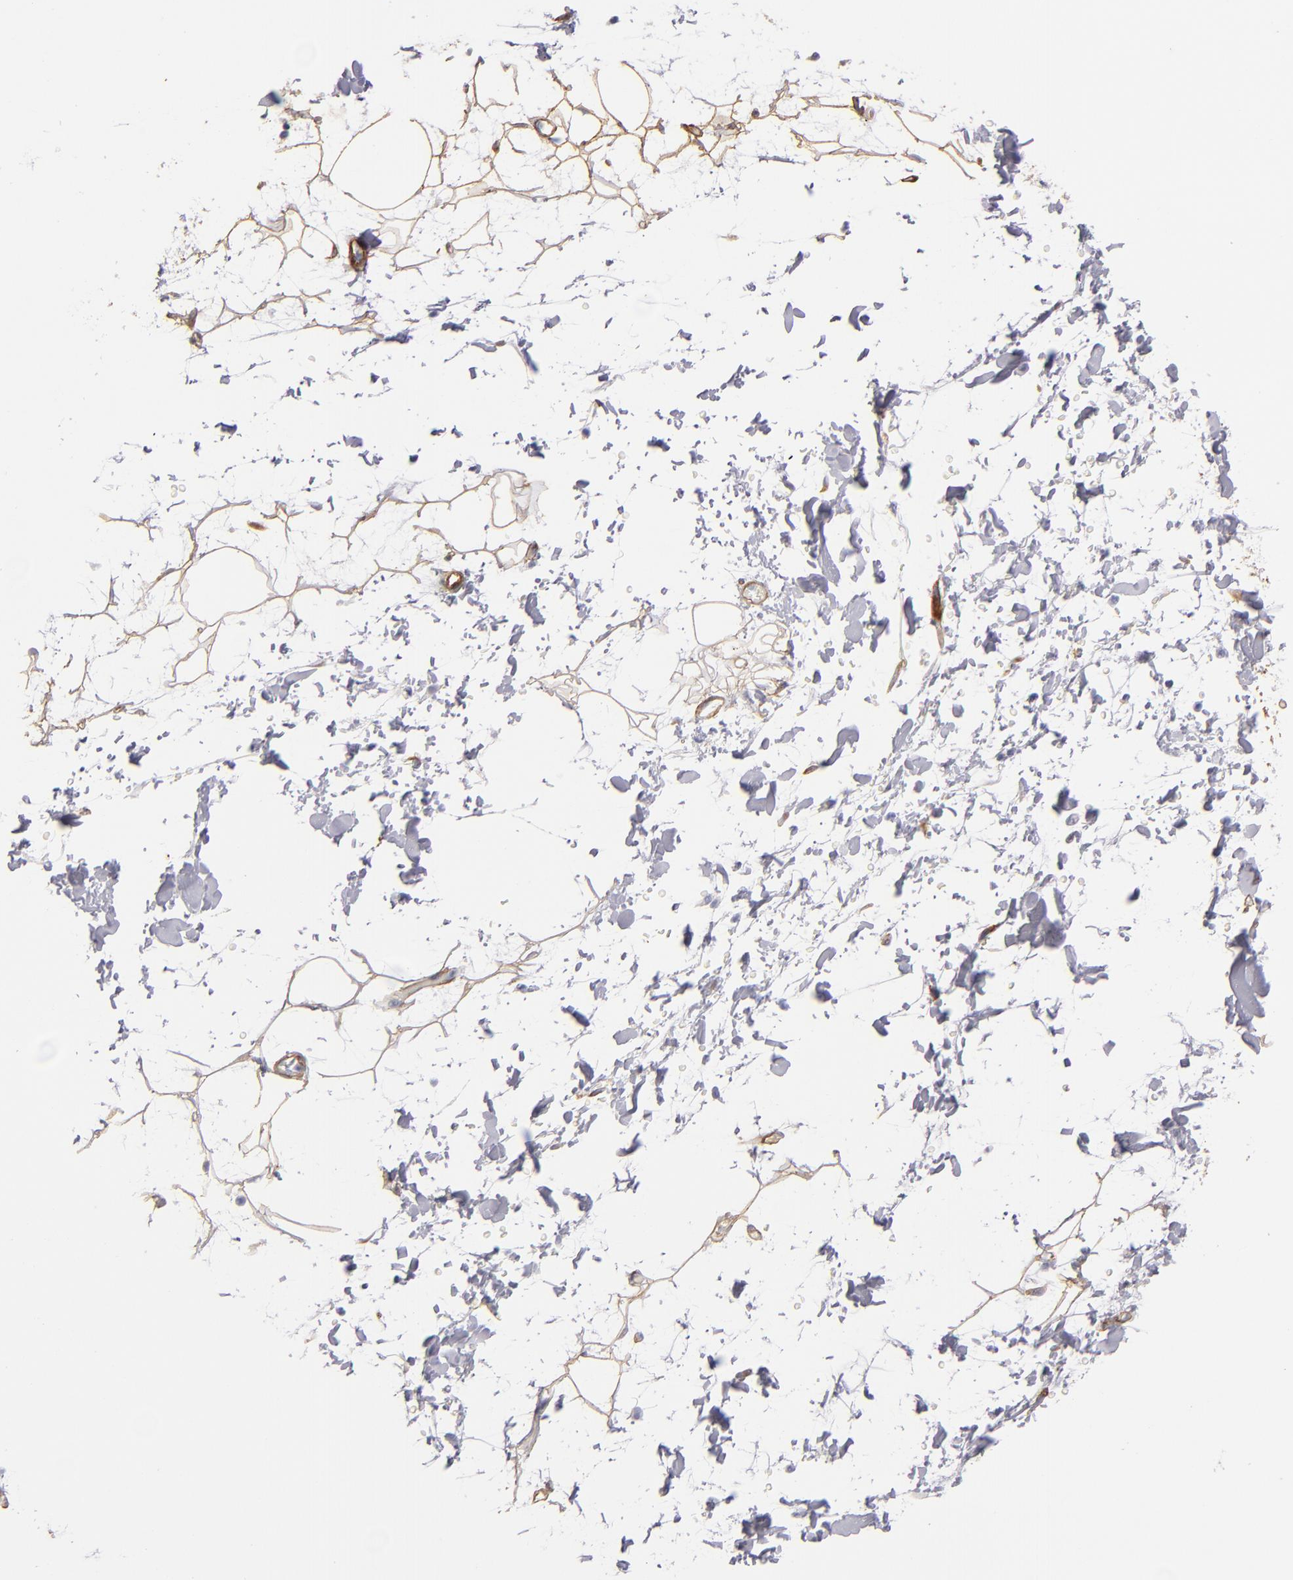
{"staining": {"intensity": "weak", "quantity": ">75%", "location": "cytoplasmic/membranous"}, "tissue": "adipose tissue", "cell_type": "Adipocytes", "image_type": "normal", "snomed": [{"axis": "morphology", "description": "Normal tissue, NOS"}, {"axis": "topography", "description": "Soft tissue"}], "caption": "Immunohistochemical staining of normal human adipose tissue demonstrates low levels of weak cytoplasmic/membranous expression in about >75% of adipocytes.", "gene": "LAMC1", "patient": {"sex": "male", "age": 72}}